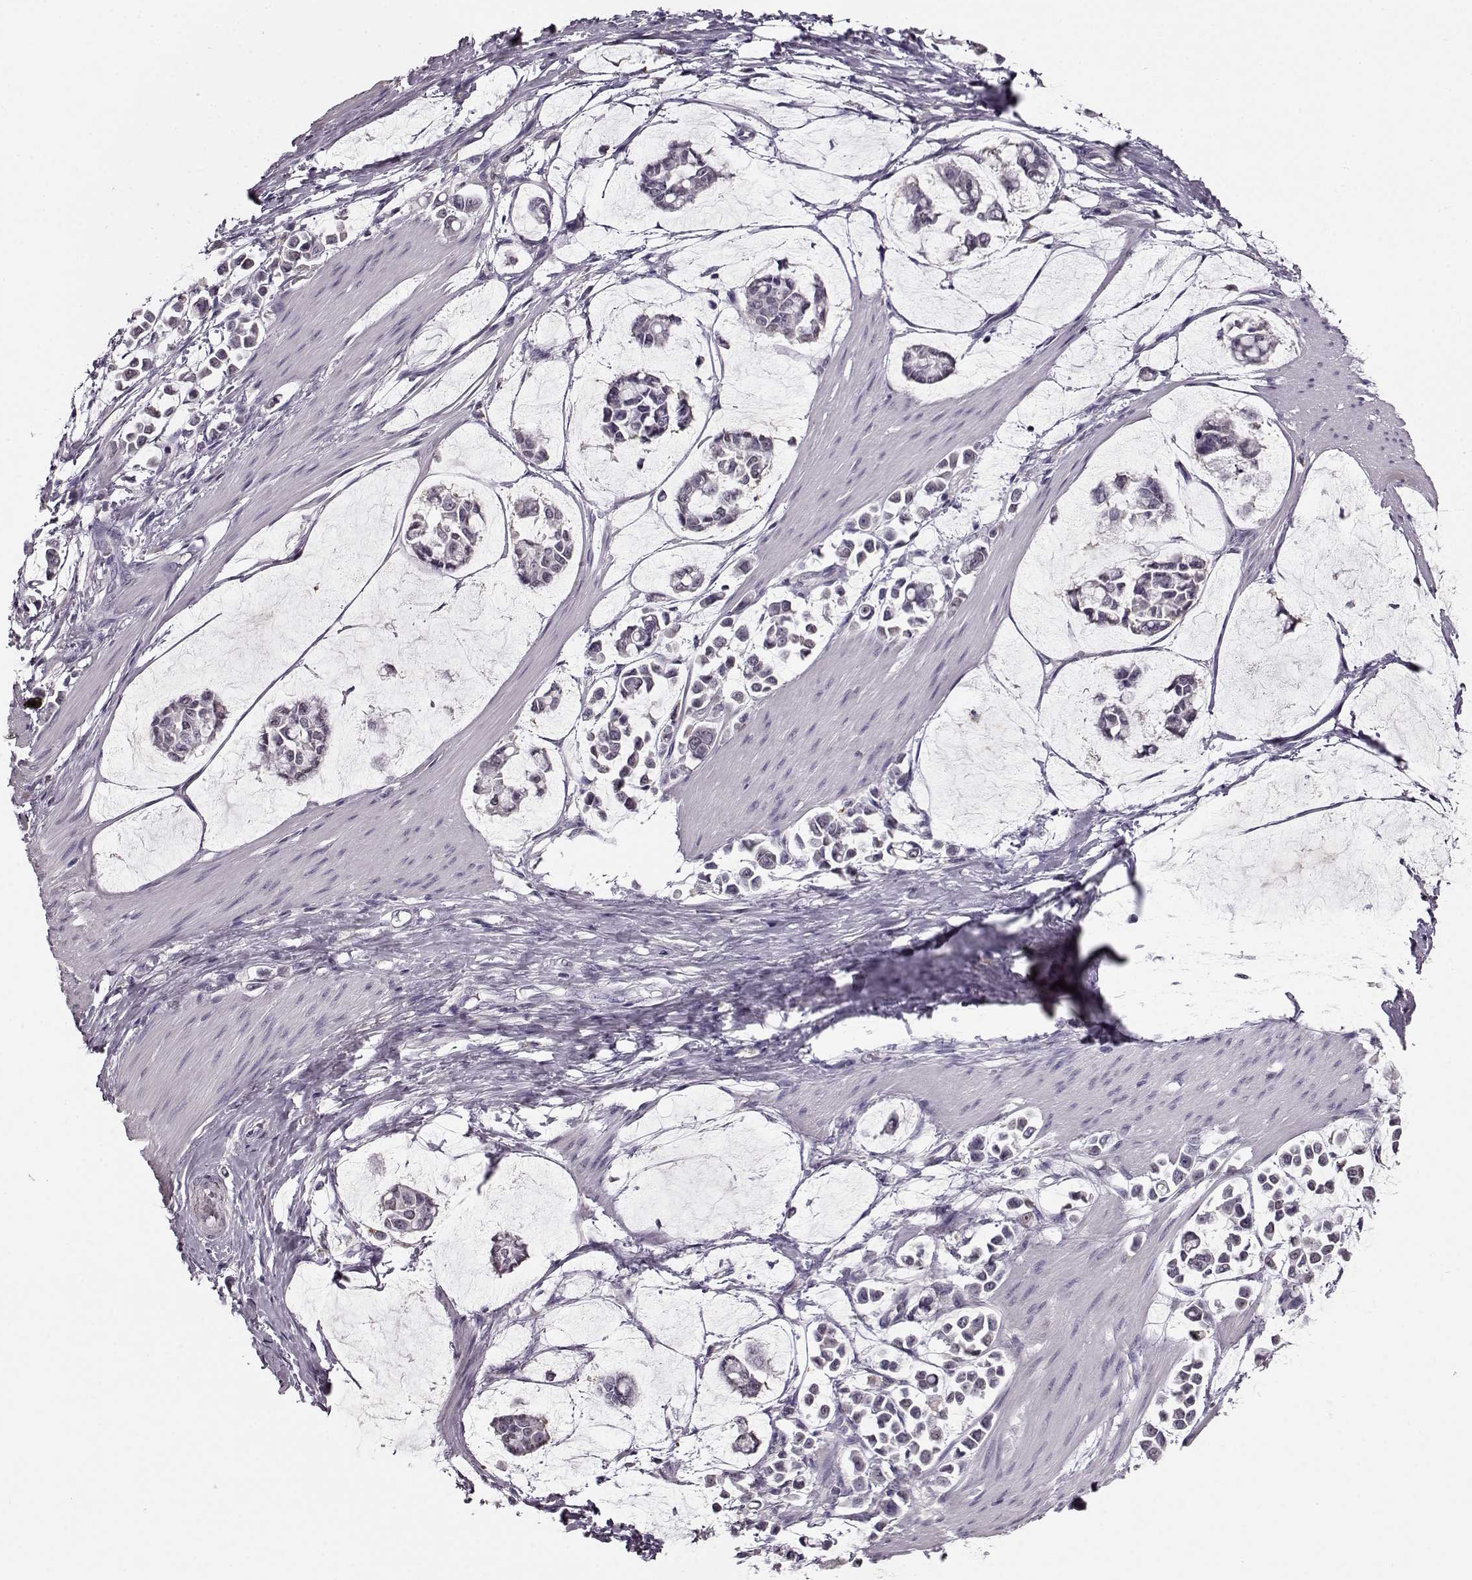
{"staining": {"intensity": "negative", "quantity": "none", "location": "none"}, "tissue": "stomach cancer", "cell_type": "Tumor cells", "image_type": "cancer", "snomed": [{"axis": "morphology", "description": "Adenocarcinoma, NOS"}, {"axis": "topography", "description": "Stomach"}], "caption": "This is a photomicrograph of immunohistochemistry (IHC) staining of stomach cancer, which shows no staining in tumor cells.", "gene": "RP1L1", "patient": {"sex": "male", "age": 82}}